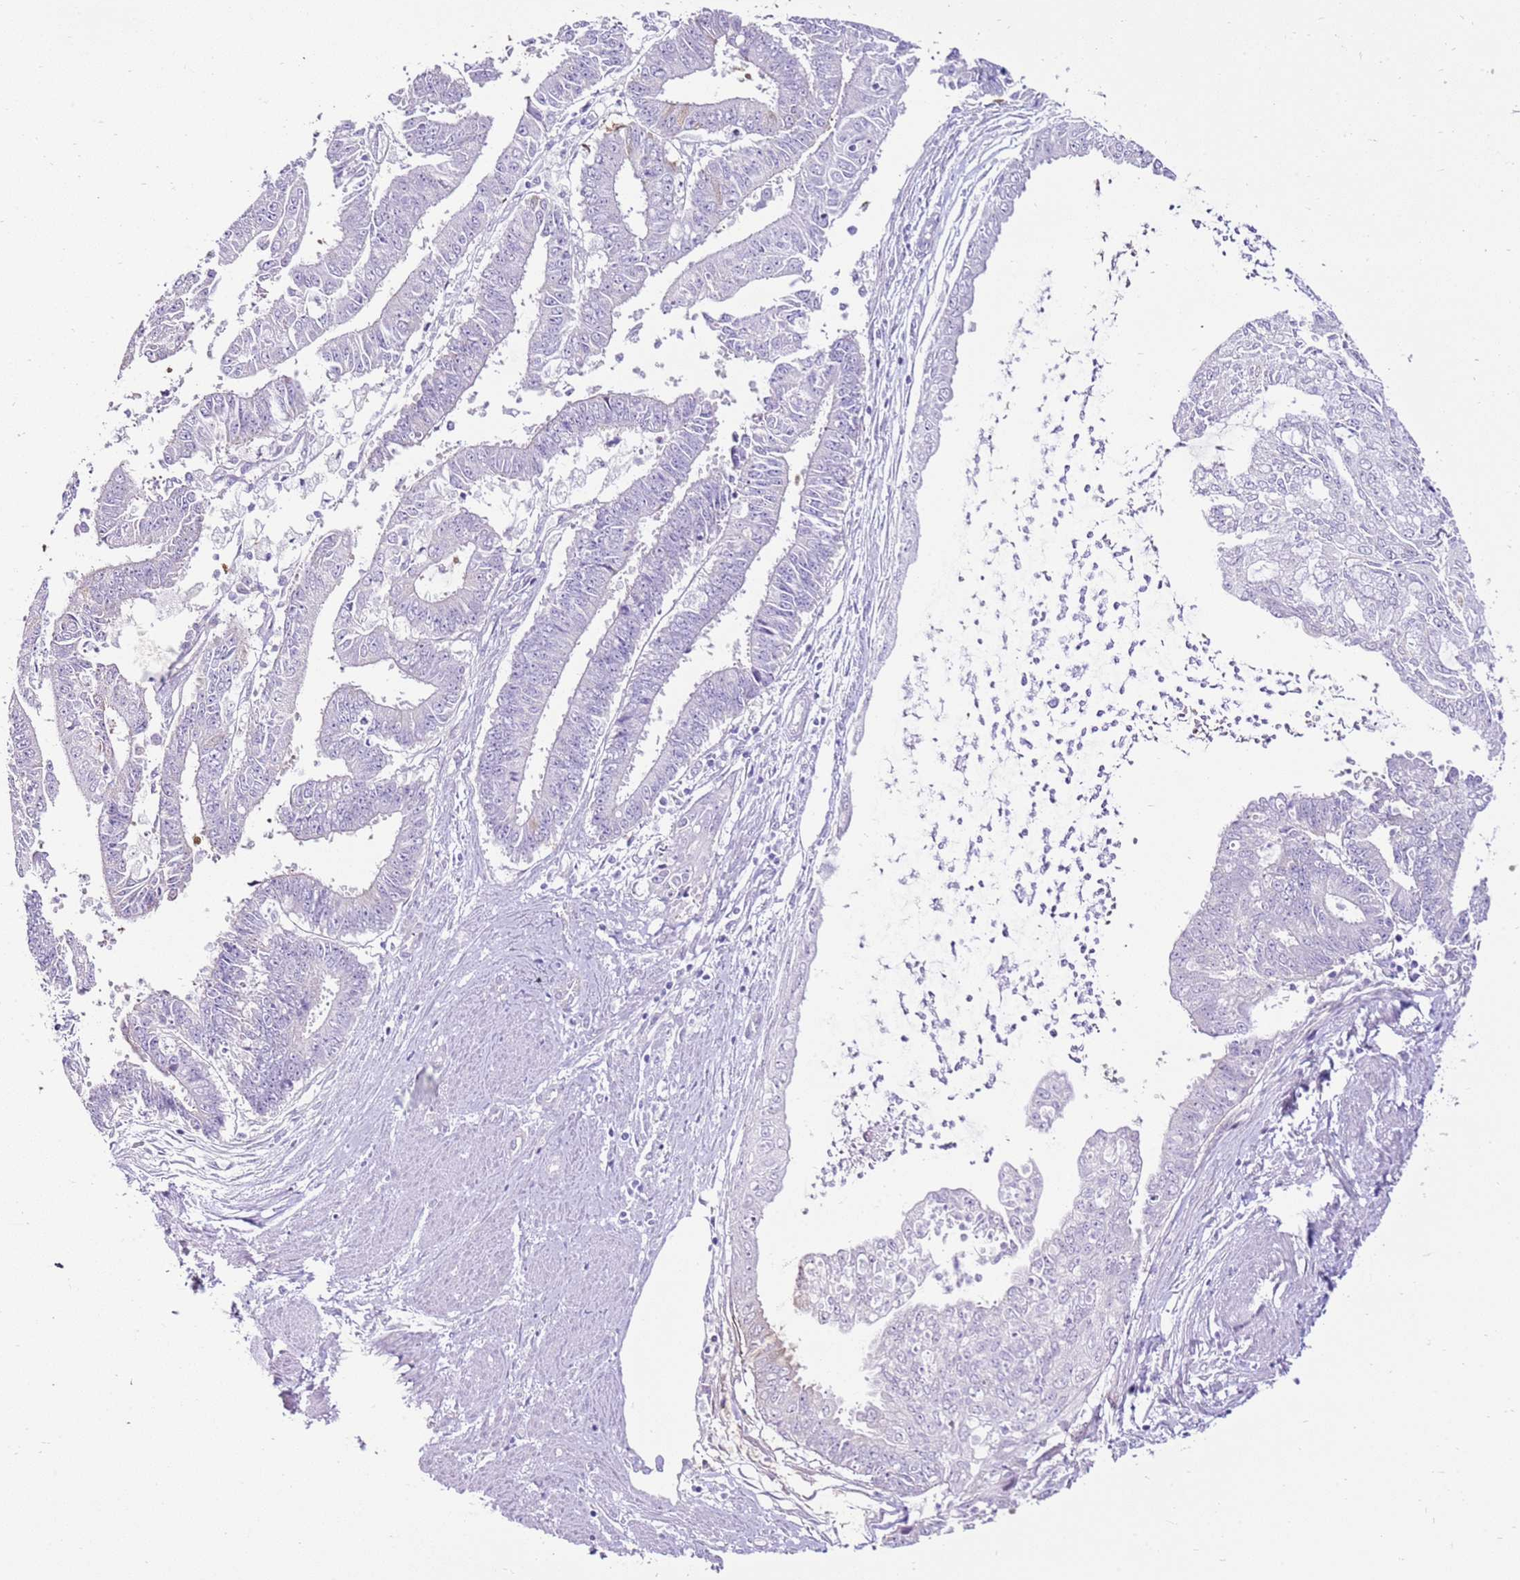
{"staining": {"intensity": "negative", "quantity": "none", "location": "none"}, "tissue": "endometrial cancer", "cell_type": "Tumor cells", "image_type": "cancer", "snomed": [{"axis": "morphology", "description": "Adenocarcinoma, NOS"}, {"axis": "topography", "description": "Endometrium"}], "caption": "The immunohistochemistry (IHC) micrograph has no significant positivity in tumor cells of adenocarcinoma (endometrial) tissue. (DAB (3,3'-diaminobenzidine) IHC, high magnification).", "gene": "SLC38A5", "patient": {"sex": "female", "age": 73}}